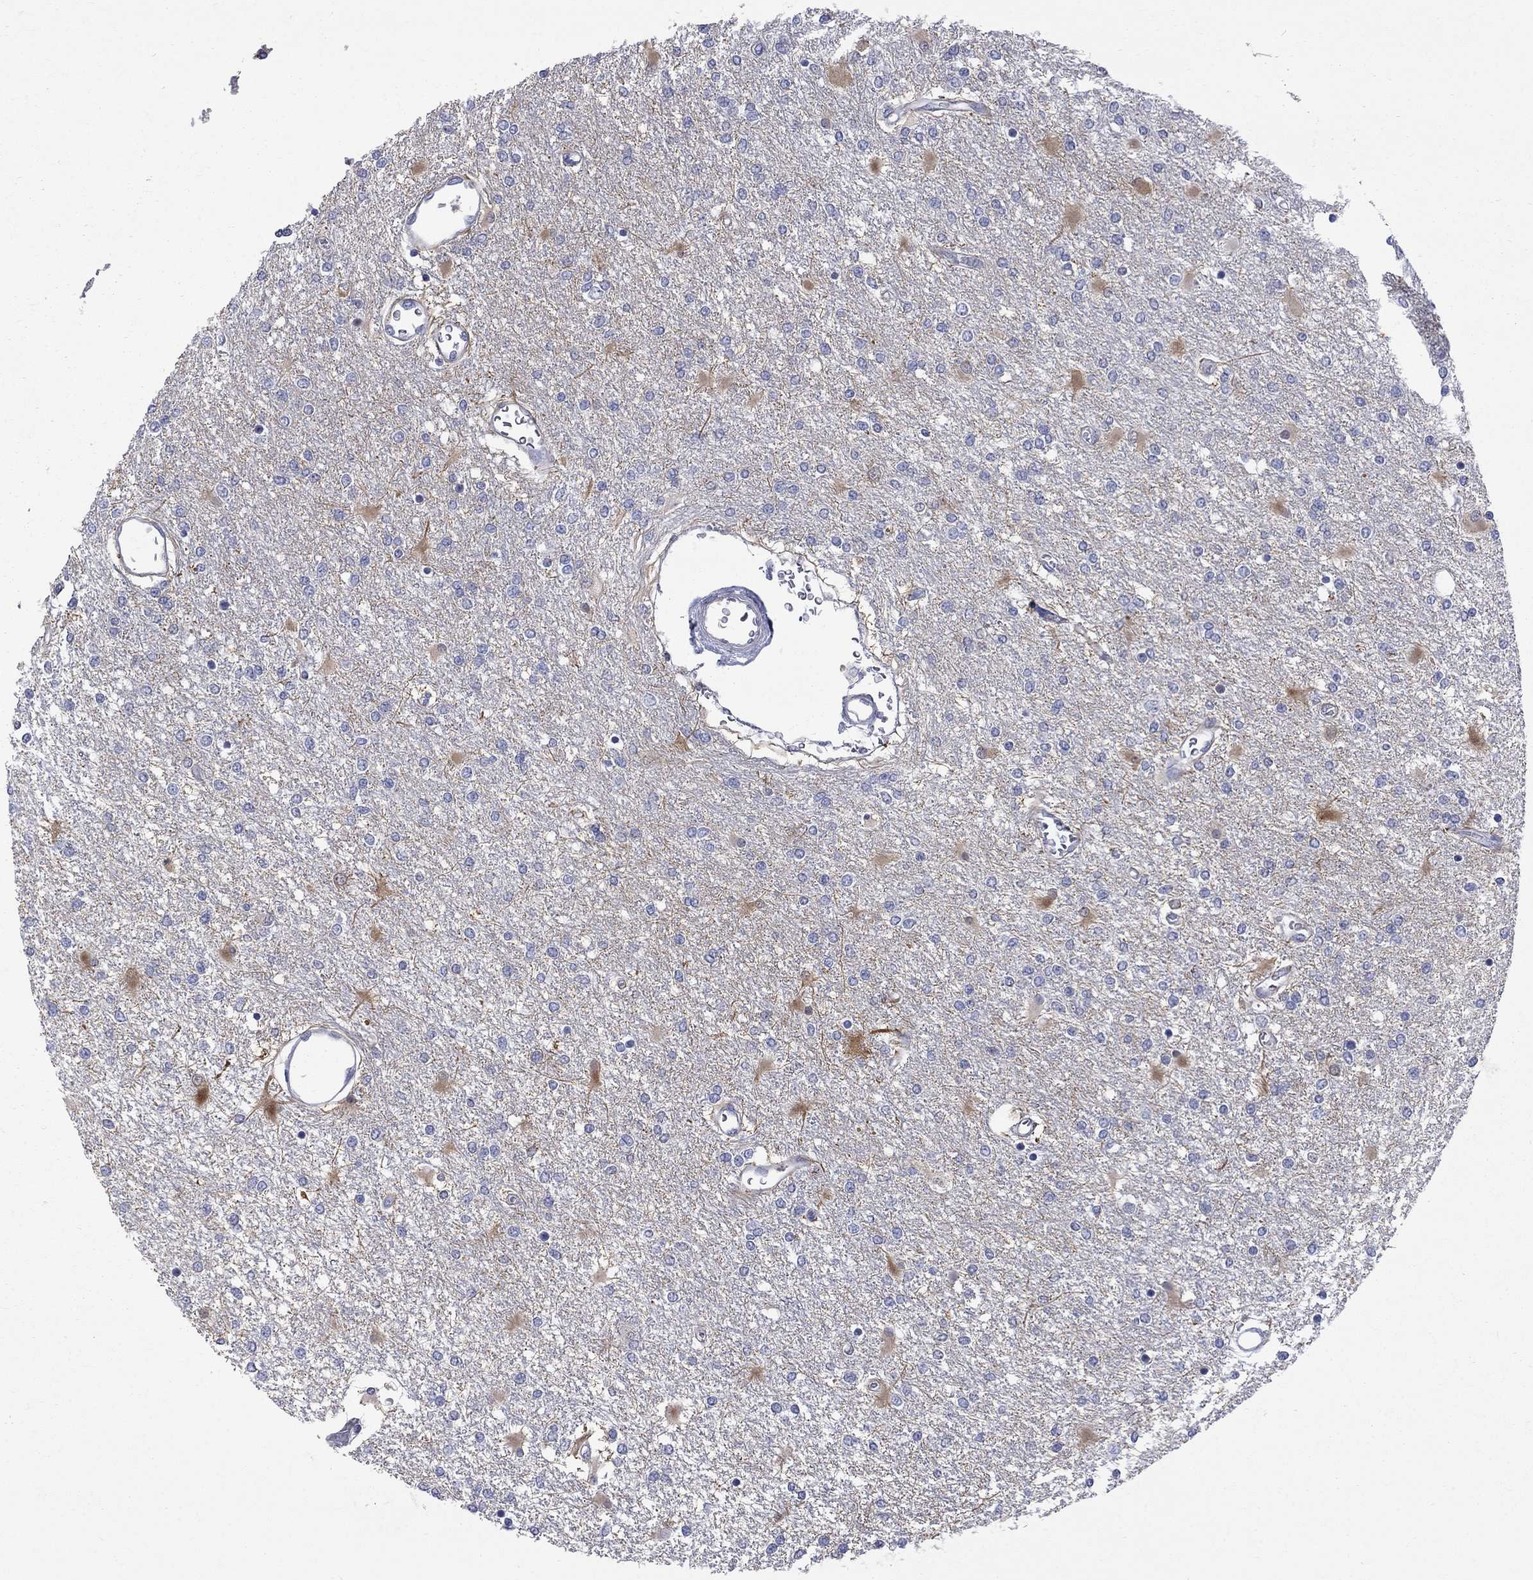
{"staining": {"intensity": "weak", "quantity": "<25%", "location": "cytoplasmic/membranous"}, "tissue": "glioma", "cell_type": "Tumor cells", "image_type": "cancer", "snomed": [{"axis": "morphology", "description": "Glioma, malignant, High grade"}, {"axis": "topography", "description": "Cerebral cortex"}], "caption": "An image of glioma stained for a protein displays no brown staining in tumor cells.", "gene": "HKDC1", "patient": {"sex": "male", "age": 79}}